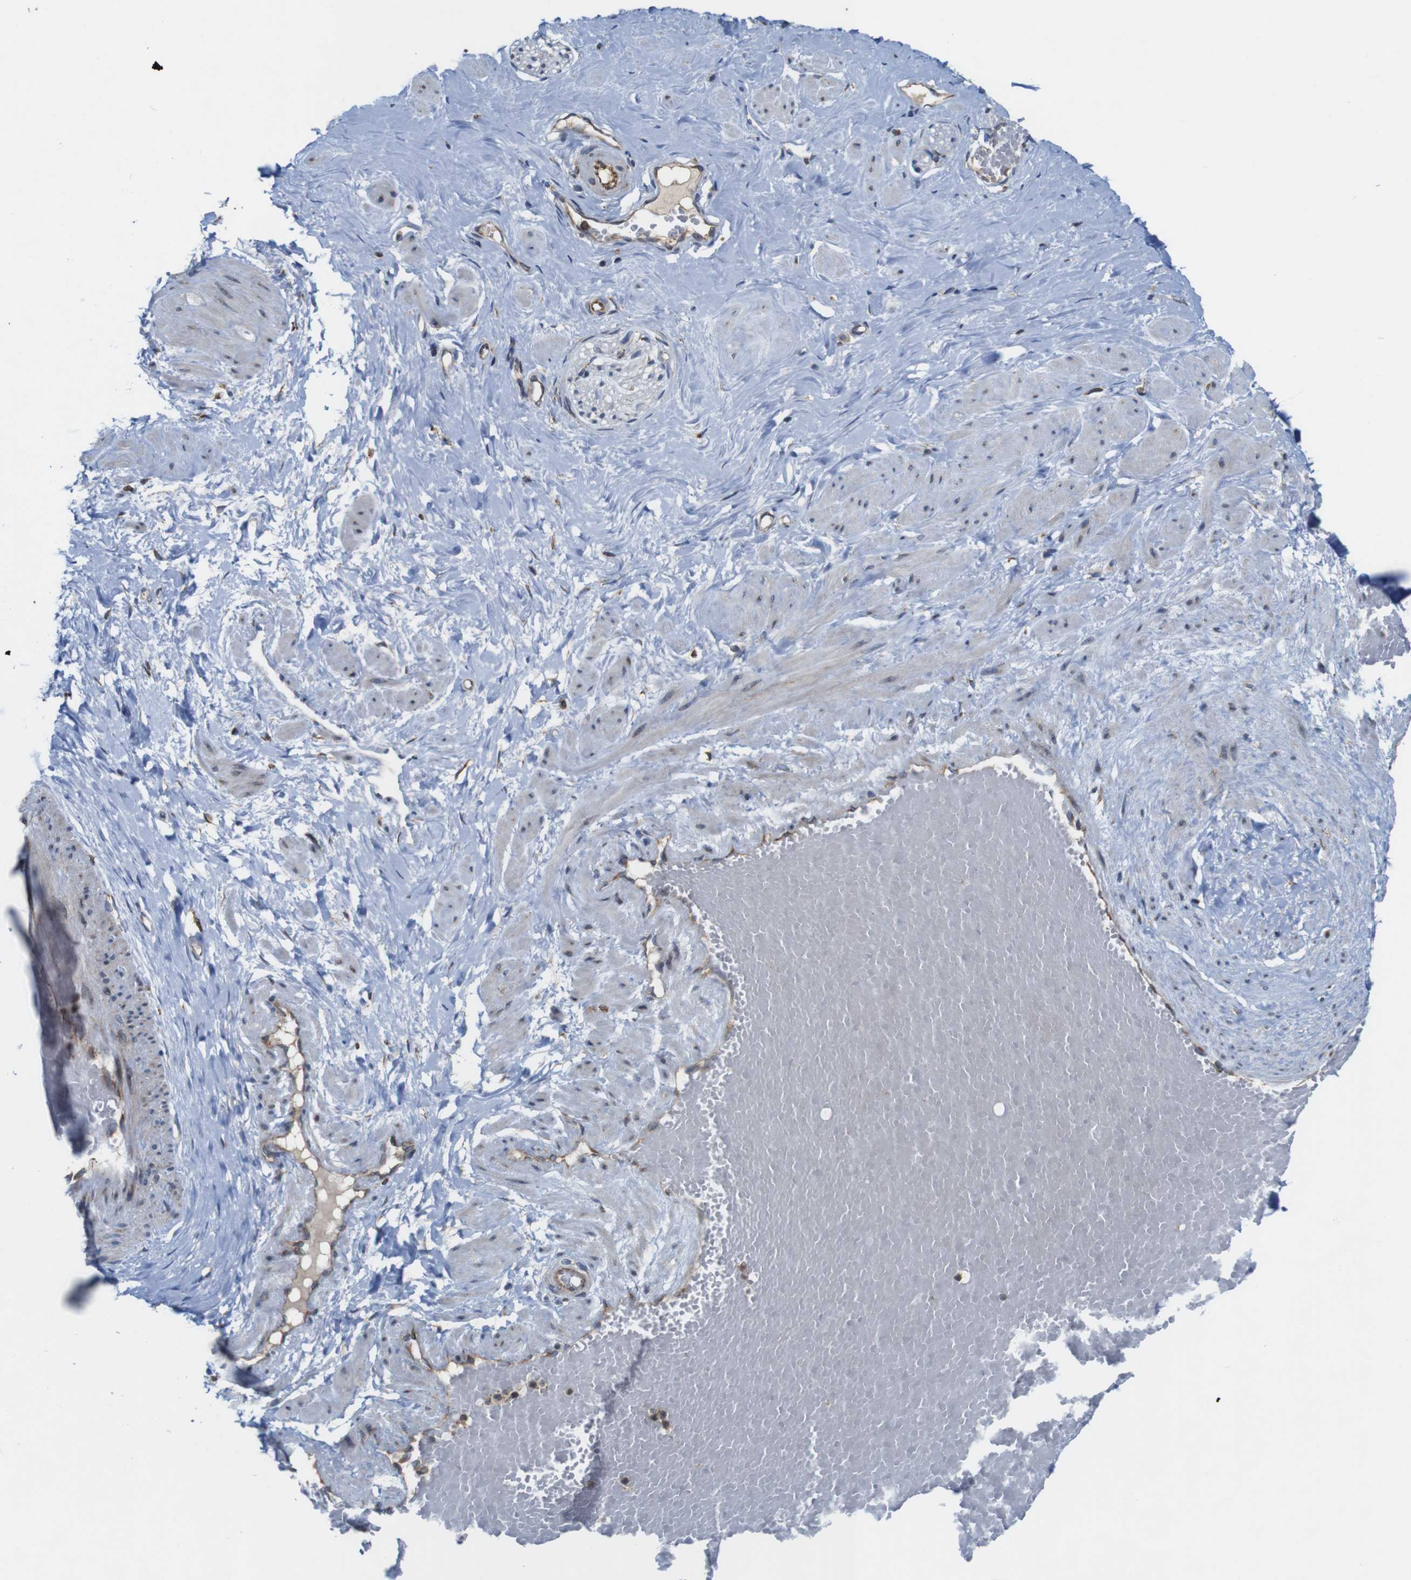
{"staining": {"intensity": "moderate", "quantity": ">75%", "location": "cytoplasmic/membranous"}, "tissue": "adipose tissue", "cell_type": "Adipocytes", "image_type": "normal", "snomed": [{"axis": "morphology", "description": "Normal tissue, NOS"}, {"axis": "topography", "description": "Soft tissue"}, {"axis": "topography", "description": "Vascular tissue"}], "caption": "Immunohistochemical staining of benign human adipose tissue reveals moderate cytoplasmic/membranous protein expression in about >75% of adipocytes. (Stains: DAB (3,3'-diaminobenzidine) in brown, nuclei in blue, Microscopy: brightfield microscopy at high magnification).", "gene": "UGGT1", "patient": {"sex": "female", "age": 35}}